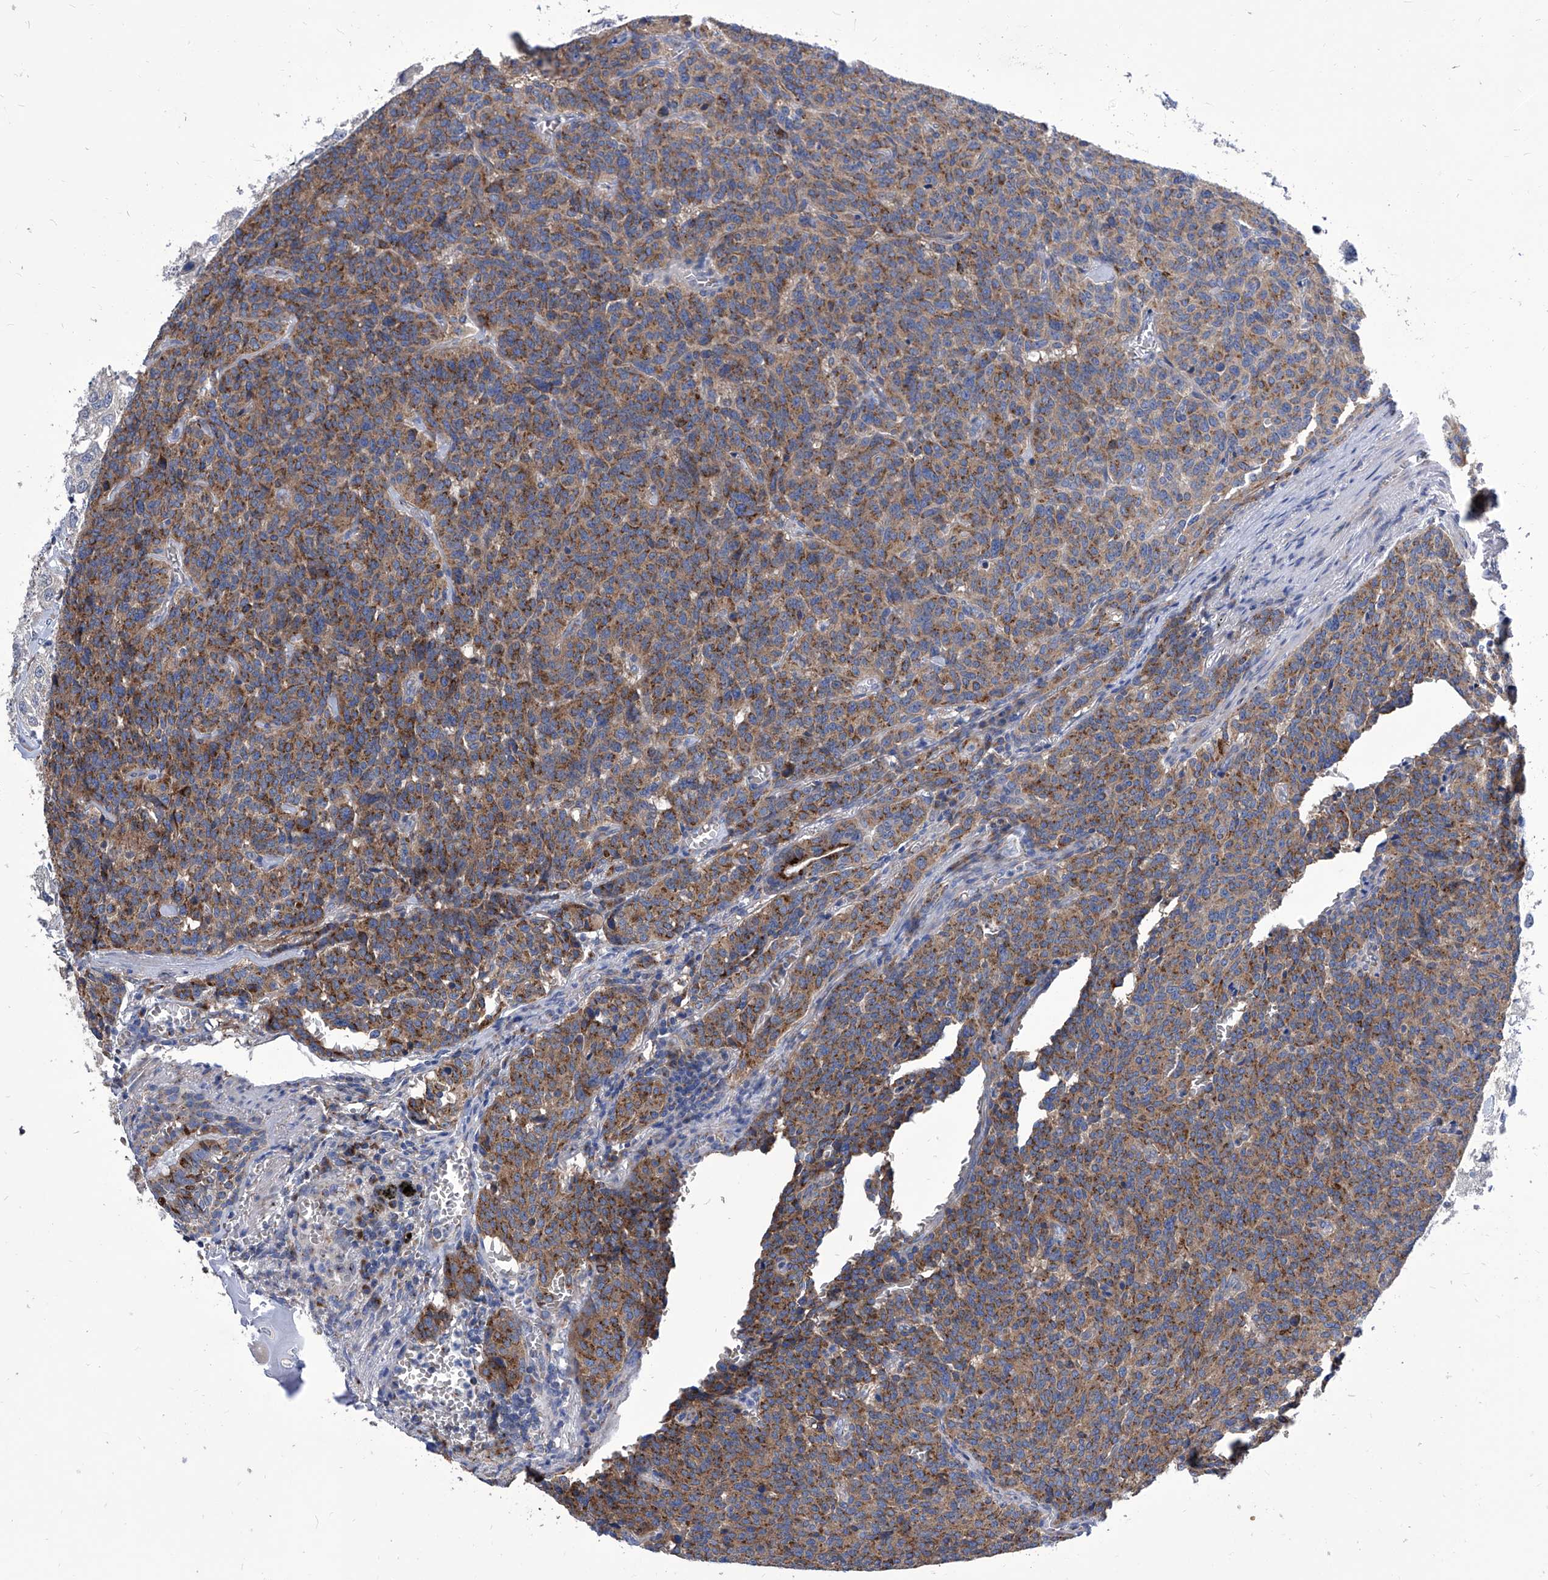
{"staining": {"intensity": "moderate", "quantity": ">75%", "location": "cytoplasmic/membranous"}, "tissue": "carcinoid", "cell_type": "Tumor cells", "image_type": "cancer", "snomed": [{"axis": "morphology", "description": "Carcinoid, malignant, NOS"}, {"axis": "topography", "description": "Lung"}], "caption": "Human carcinoid stained with a protein marker shows moderate staining in tumor cells.", "gene": "TJAP1", "patient": {"sex": "female", "age": 46}}